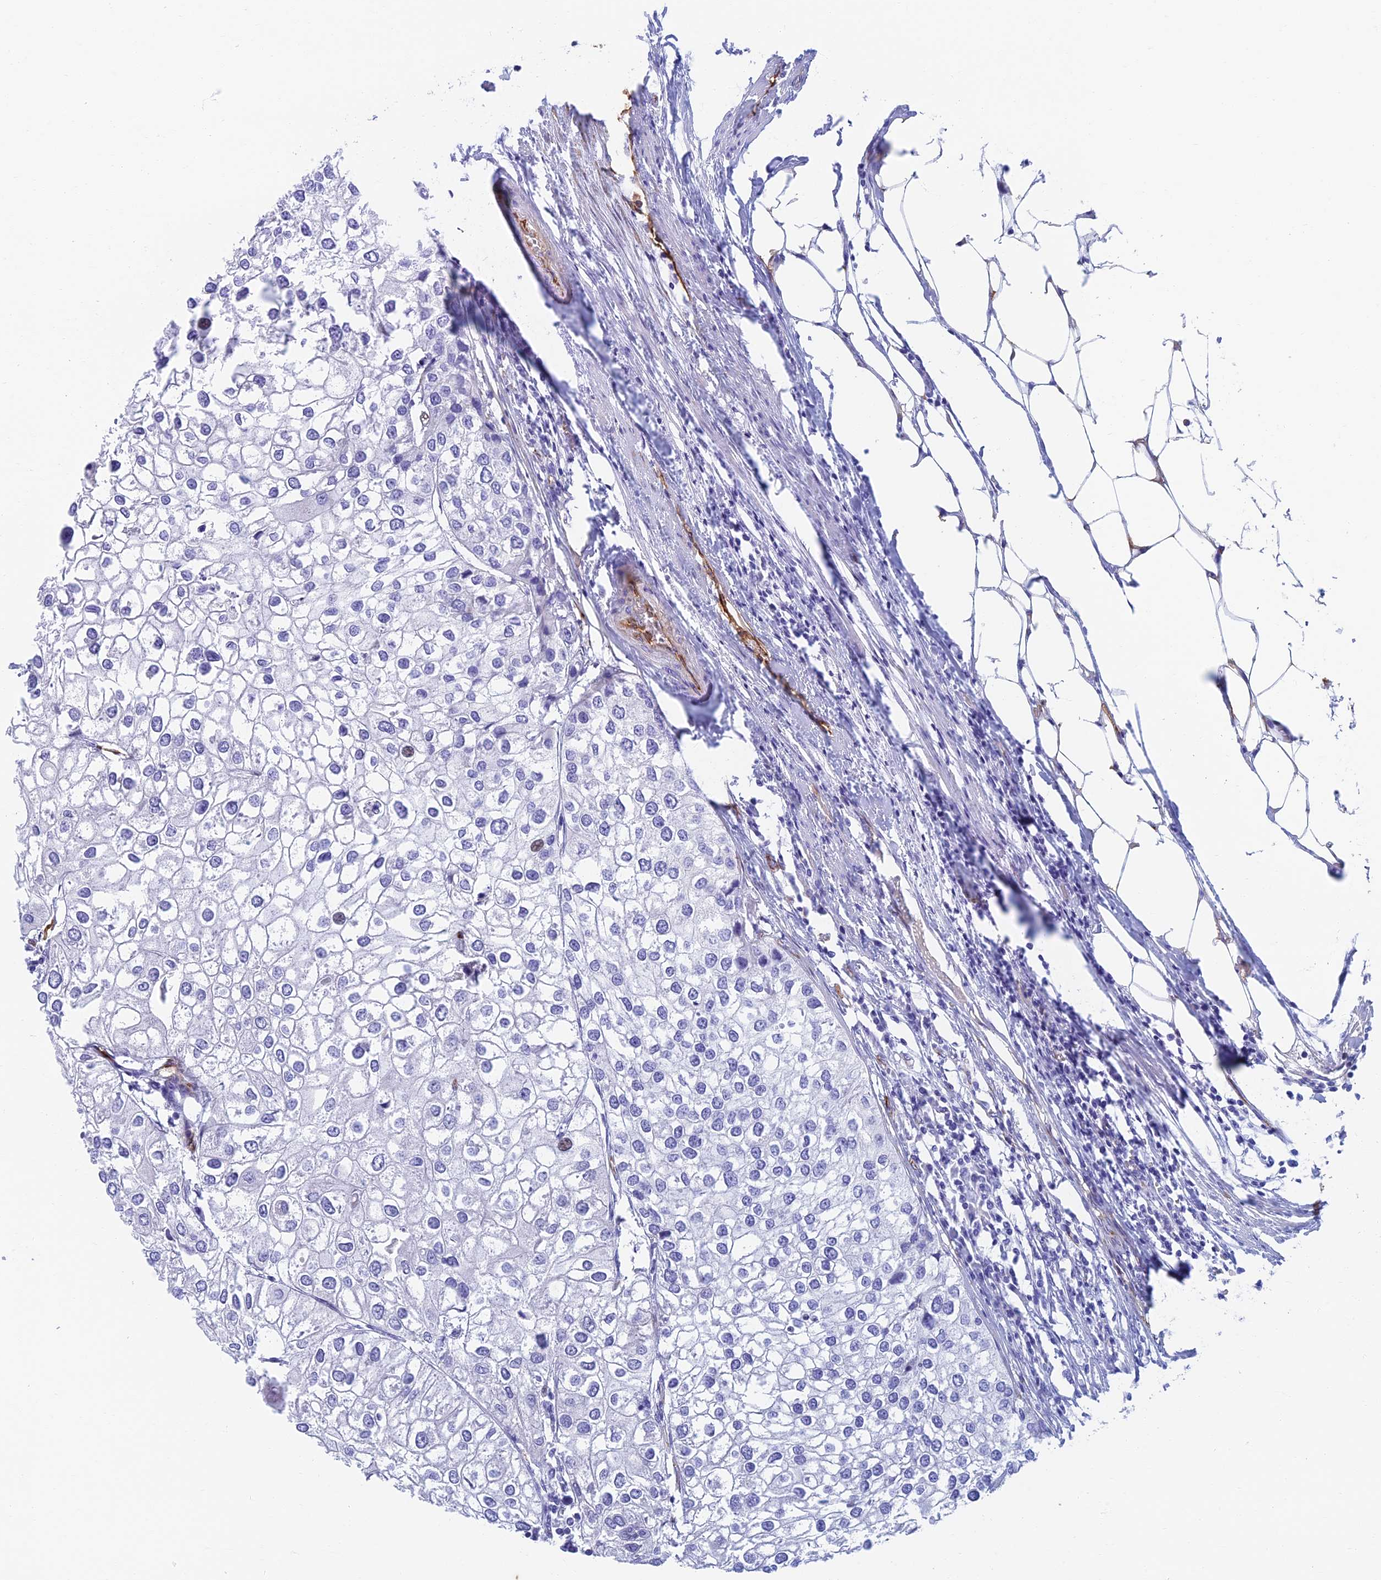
{"staining": {"intensity": "negative", "quantity": "none", "location": "none"}, "tissue": "urothelial cancer", "cell_type": "Tumor cells", "image_type": "cancer", "snomed": [{"axis": "morphology", "description": "Urothelial carcinoma, High grade"}, {"axis": "topography", "description": "Urinary bladder"}], "caption": "The photomicrograph demonstrates no significant expression in tumor cells of high-grade urothelial carcinoma.", "gene": "ETFRF1", "patient": {"sex": "male", "age": 64}}